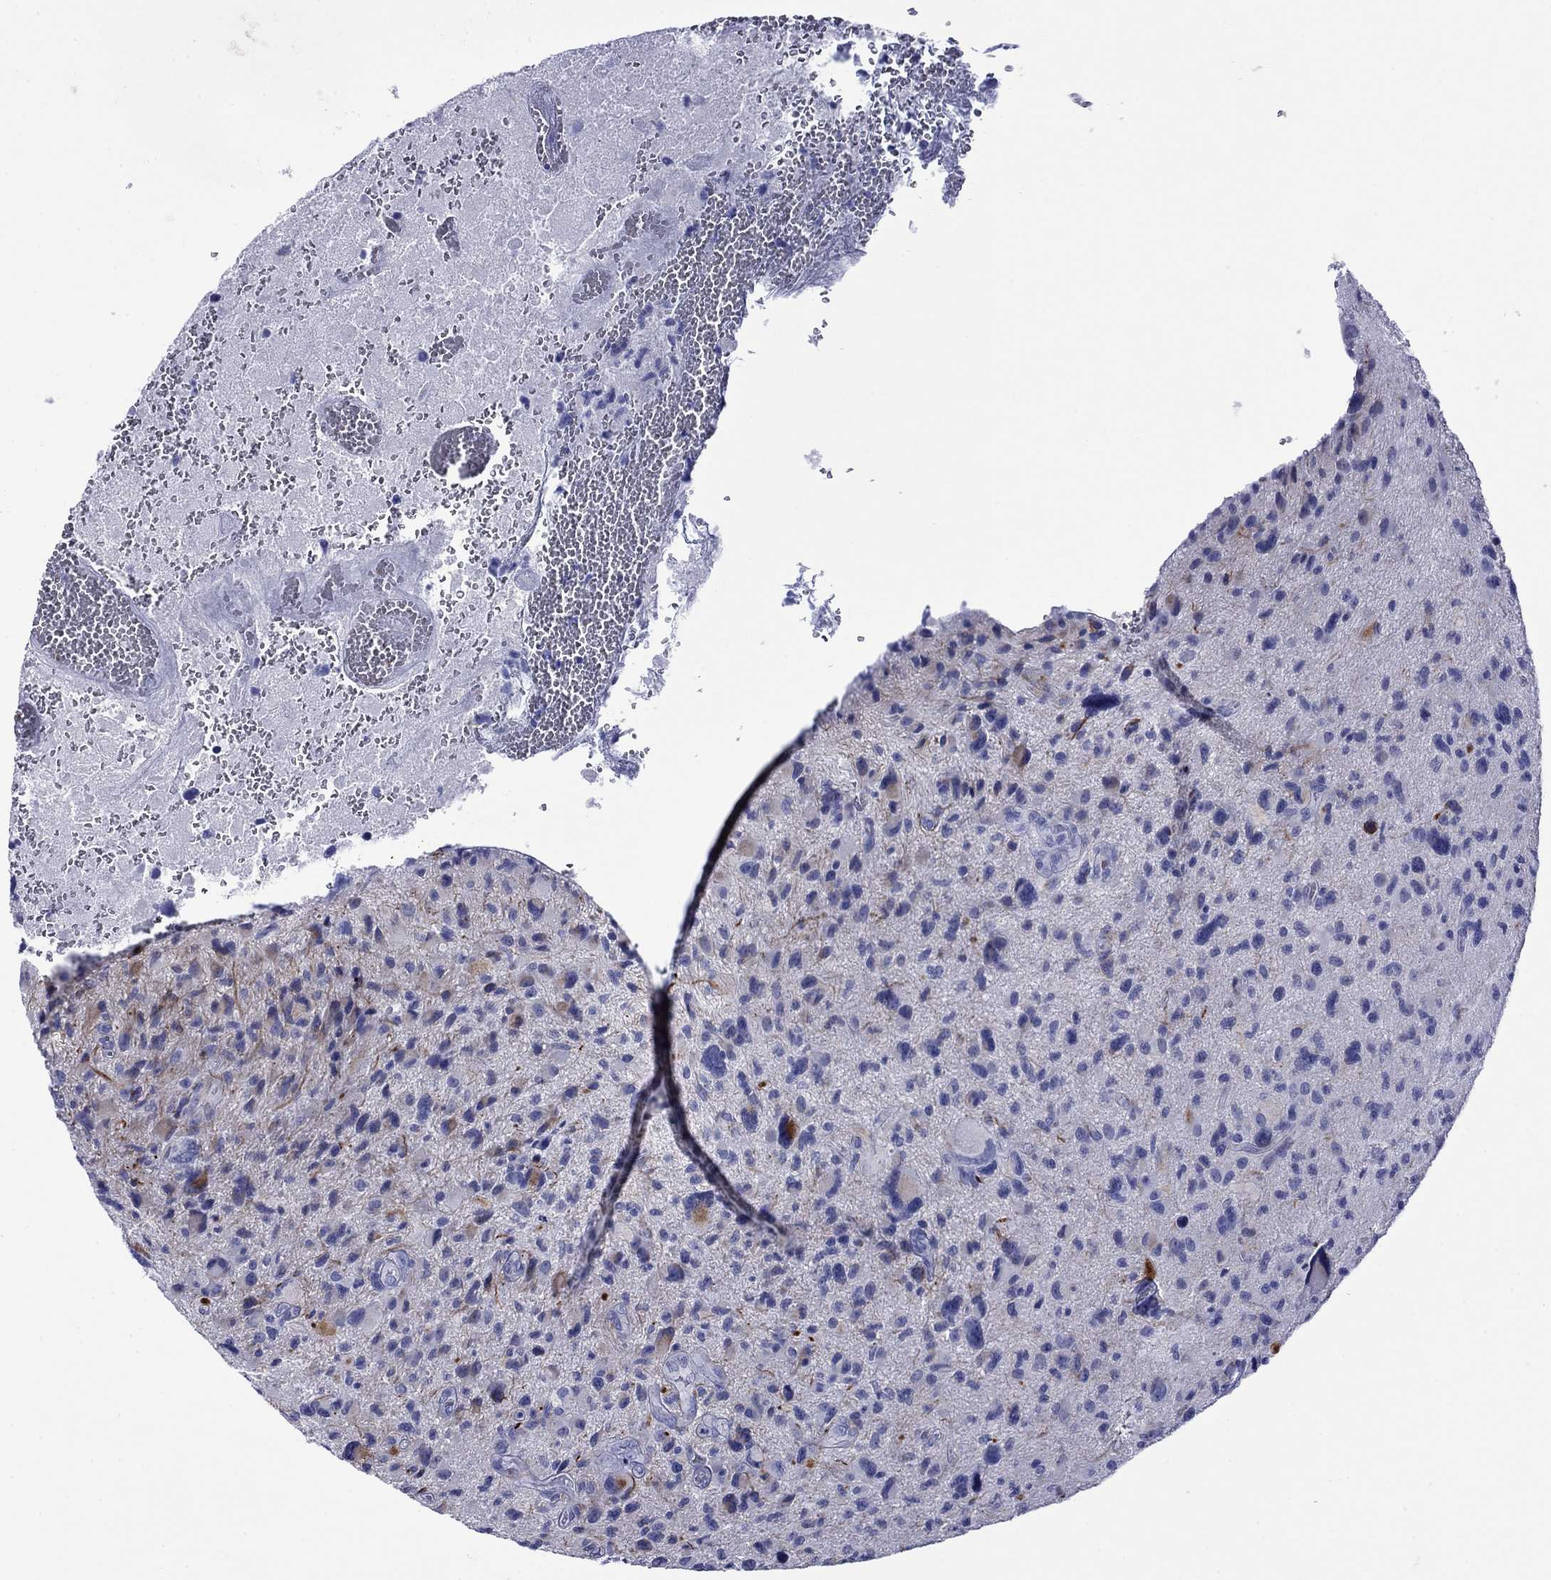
{"staining": {"intensity": "negative", "quantity": "none", "location": "none"}, "tissue": "glioma", "cell_type": "Tumor cells", "image_type": "cancer", "snomed": [{"axis": "morphology", "description": "Glioma, malignant, NOS"}, {"axis": "morphology", "description": "Glioma, malignant, High grade"}, {"axis": "topography", "description": "Brain"}], "caption": "A photomicrograph of malignant glioma stained for a protein displays no brown staining in tumor cells. (Brightfield microscopy of DAB immunohistochemistry (IHC) at high magnification).", "gene": "ROM1", "patient": {"sex": "female", "age": 71}}